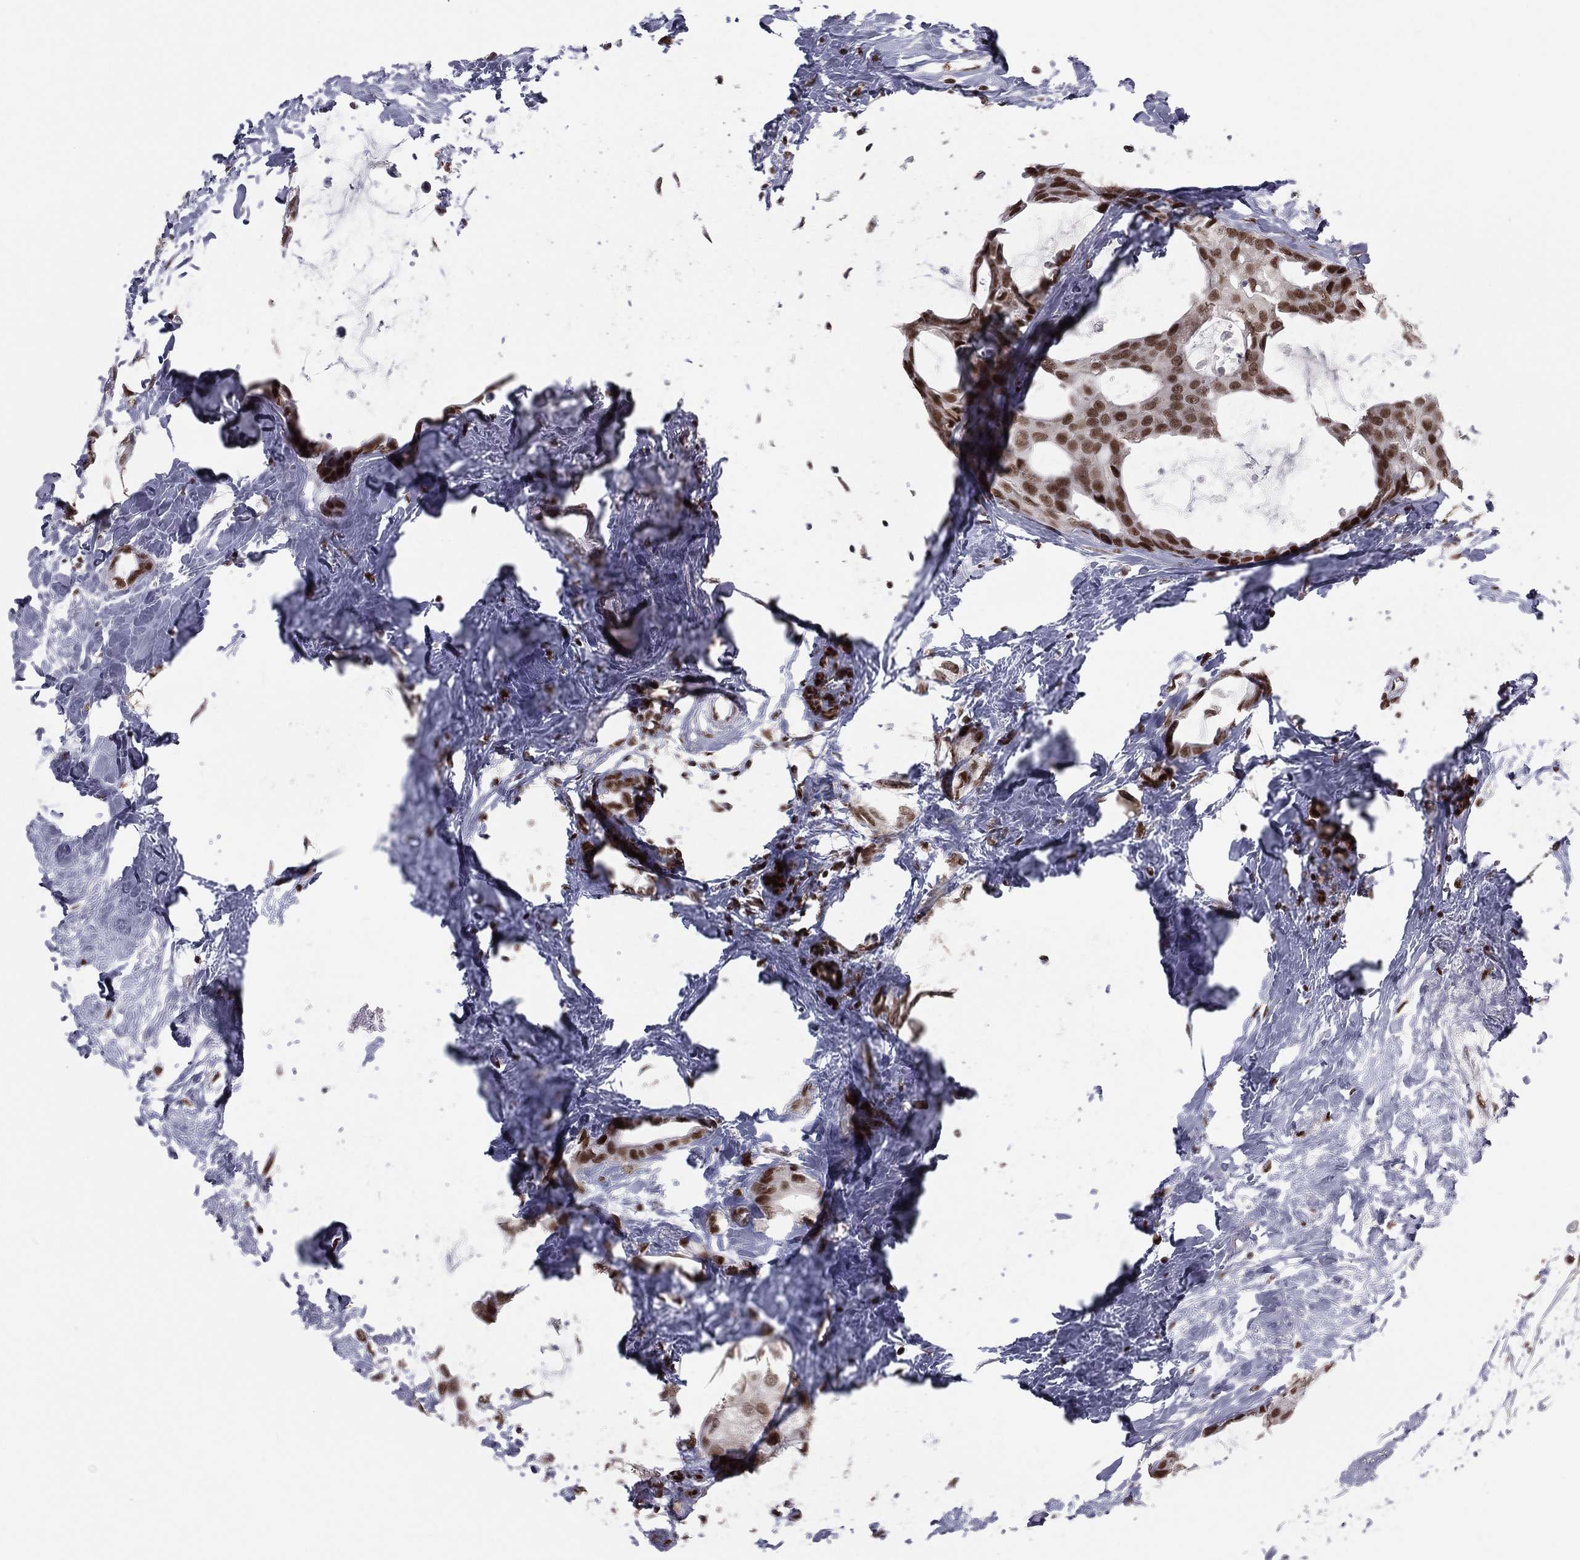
{"staining": {"intensity": "moderate", "quantity": ">75%", "location": "nuclear"}, "tissue": "breast cancer", "cell_type": "Tumor cells", "image_type": "cancer", "snomed": [{"axis": "morphology", "description": "Duct carcinoma"}, {"axis": "topography", "description": "Breast"}], "caption": "This histopathology image reveals immunohistochemistry (IHC) staining of breast intraductal carcinoma, with medium moderate nuclear expression in about >75% of tumor cells.", "gene": "NFYB", "patient": {"sex": "female", "age": 45}}